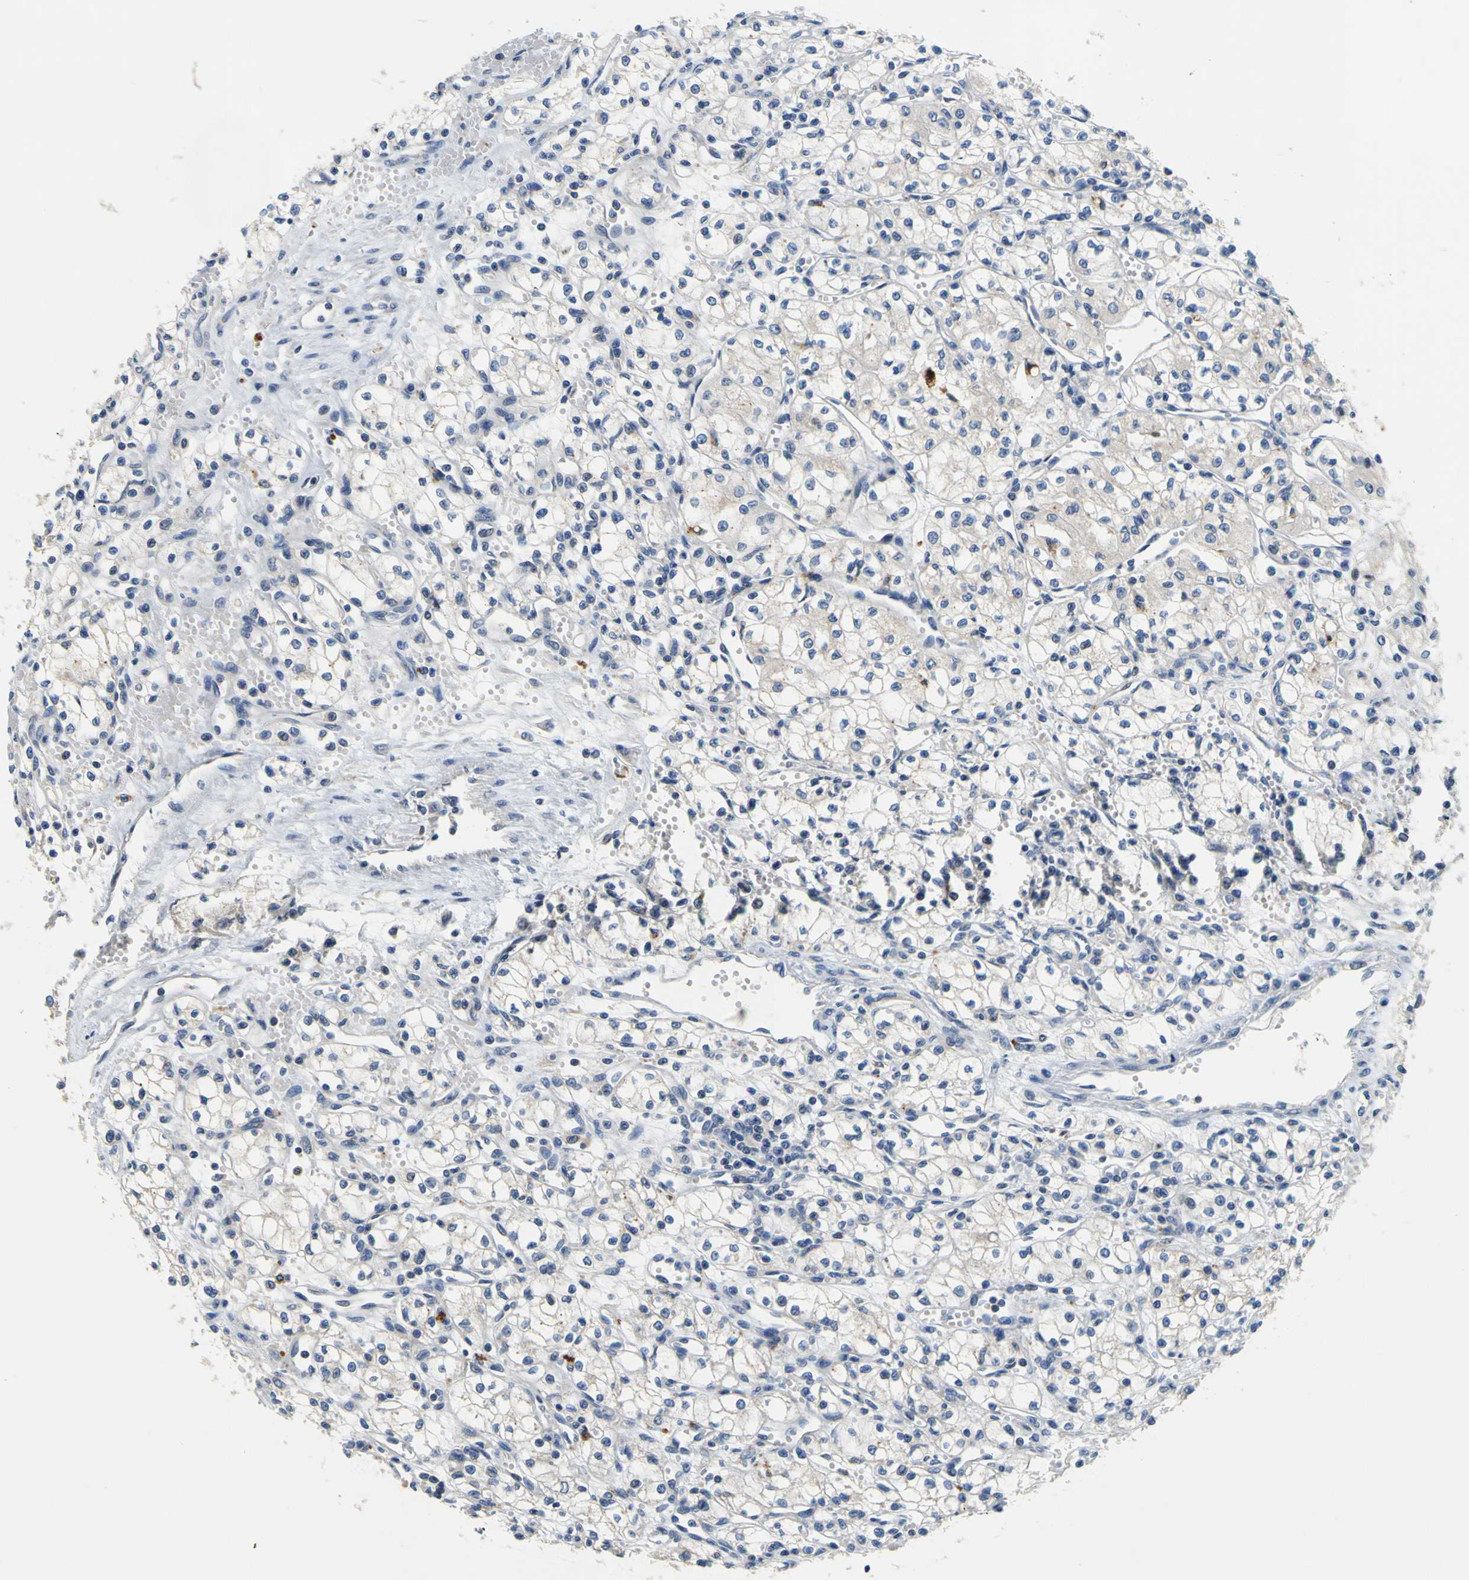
{"staining": {"intensity": "moderate", "quantity": "<25%", "location": "cytoplasmic/membranous"}, "tissue": "renal cancer", "cell_type": "Tumor cells", "image_type": "cancer", "snomed": [{"axis": "morphology", "description": "Normal tissue, NOS"}, {"axis": "morphology", "description": "Adenocarcinoma, NOS"}, {"axis": "topography", "description": "Kidney"}], "caption": "Moderate cytoplasmic/membranous protein positivity is appreciated in approximately <25% of tumor cells in renal adenocarcinoma. Immunohistochemistry stains the protein in brown and the nuclei are stained blue.", "gene": "TNIK", "patient": {"sex": "male", "age": 59}}